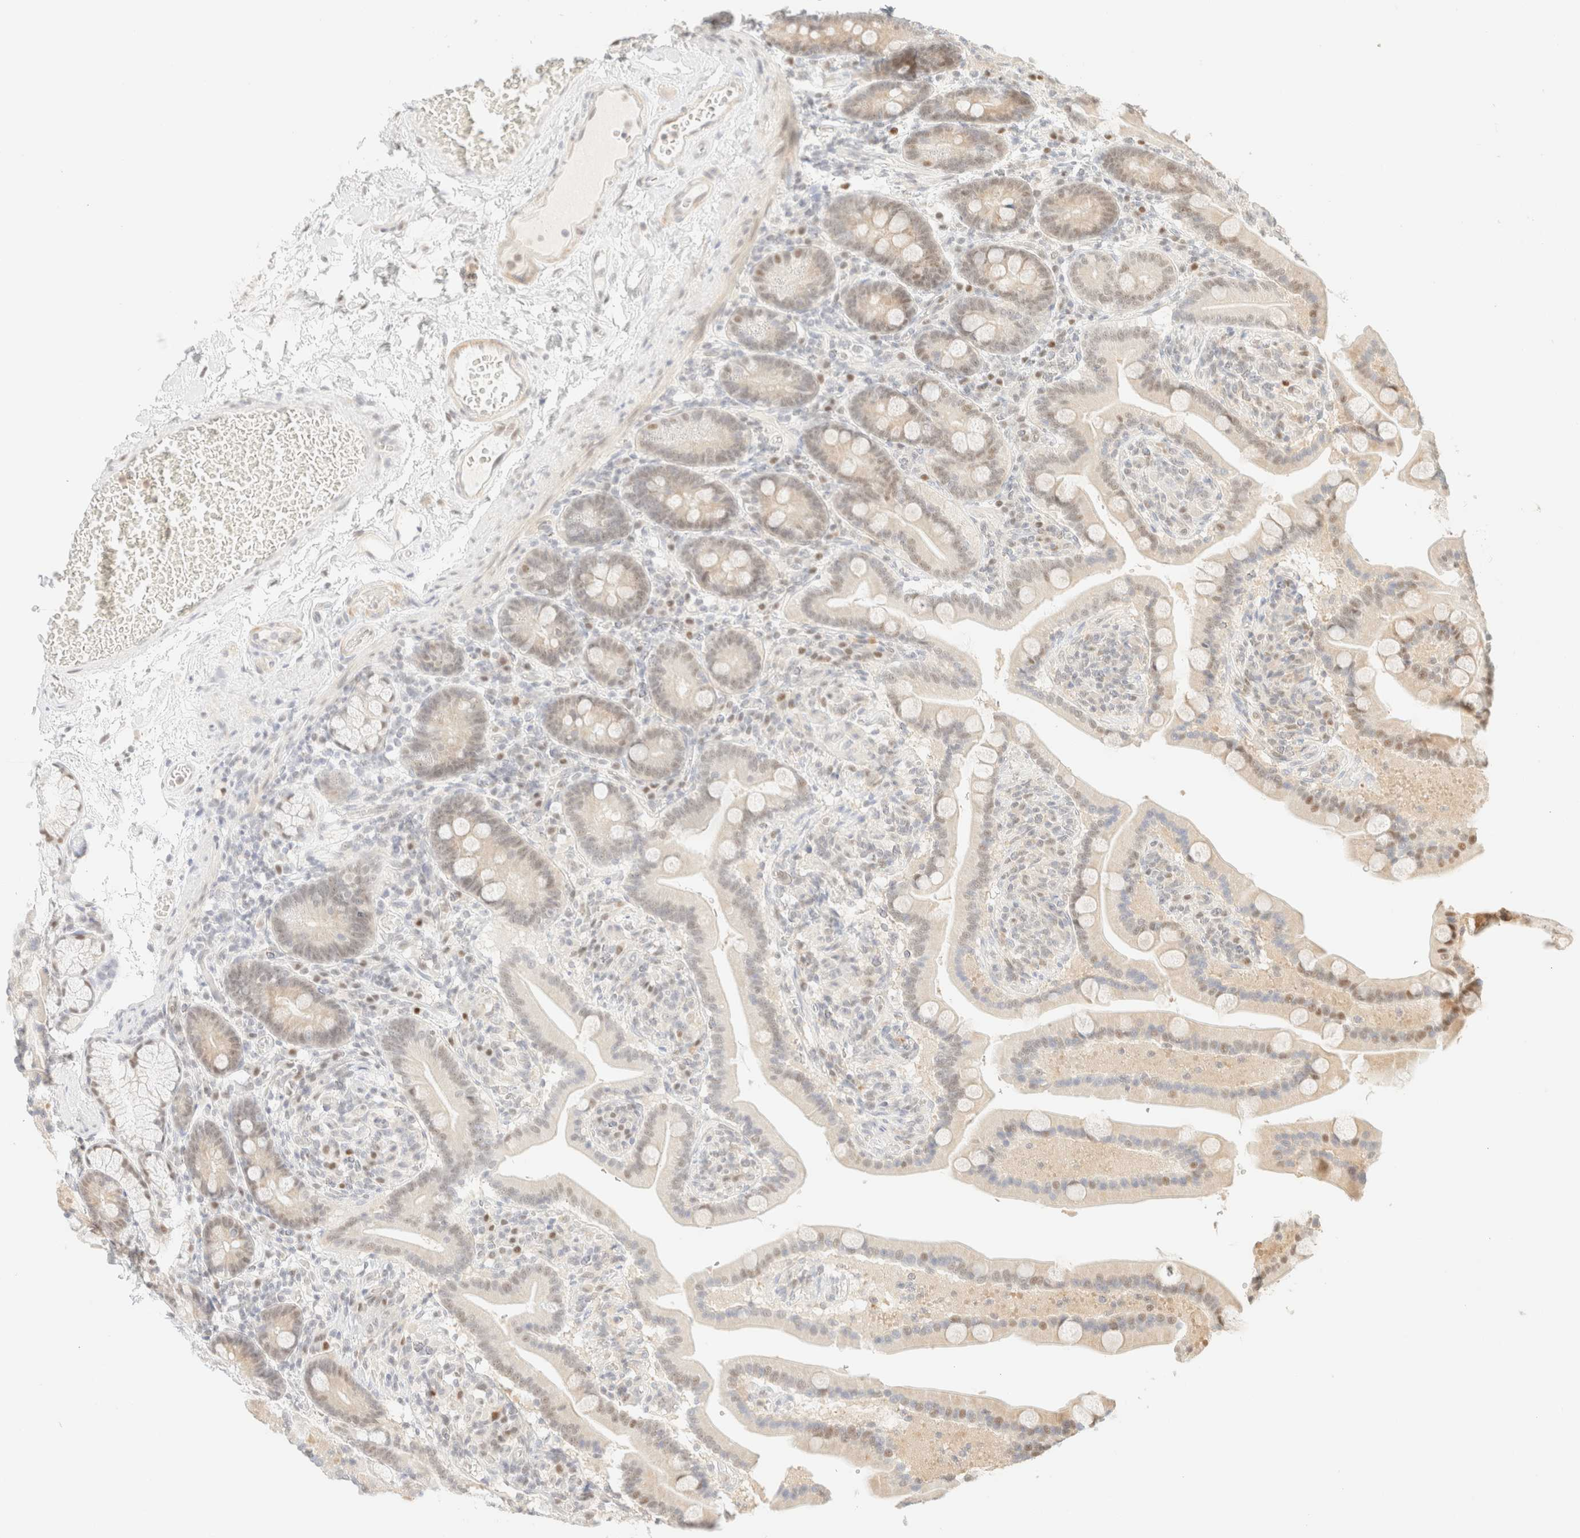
{"staining": {"intensity": "moderate", "quantity": "<25%", "location": "nuclear"}, "tissue": "duodenum", "cell_type": "Glandular cells", "image_type": "normal", "snomed": [{"axis": "morphology", "description": "Normal tissue, NOS"}, {"axis": "topography", "description": "Duodenum"}], "caption": "IHC of normal human duodenum displays low levels of moderate nuclear expression in approximately <25% of glandular cells.", "gene": "TSR1", "patient": {"sex": "male", "age": 54}}